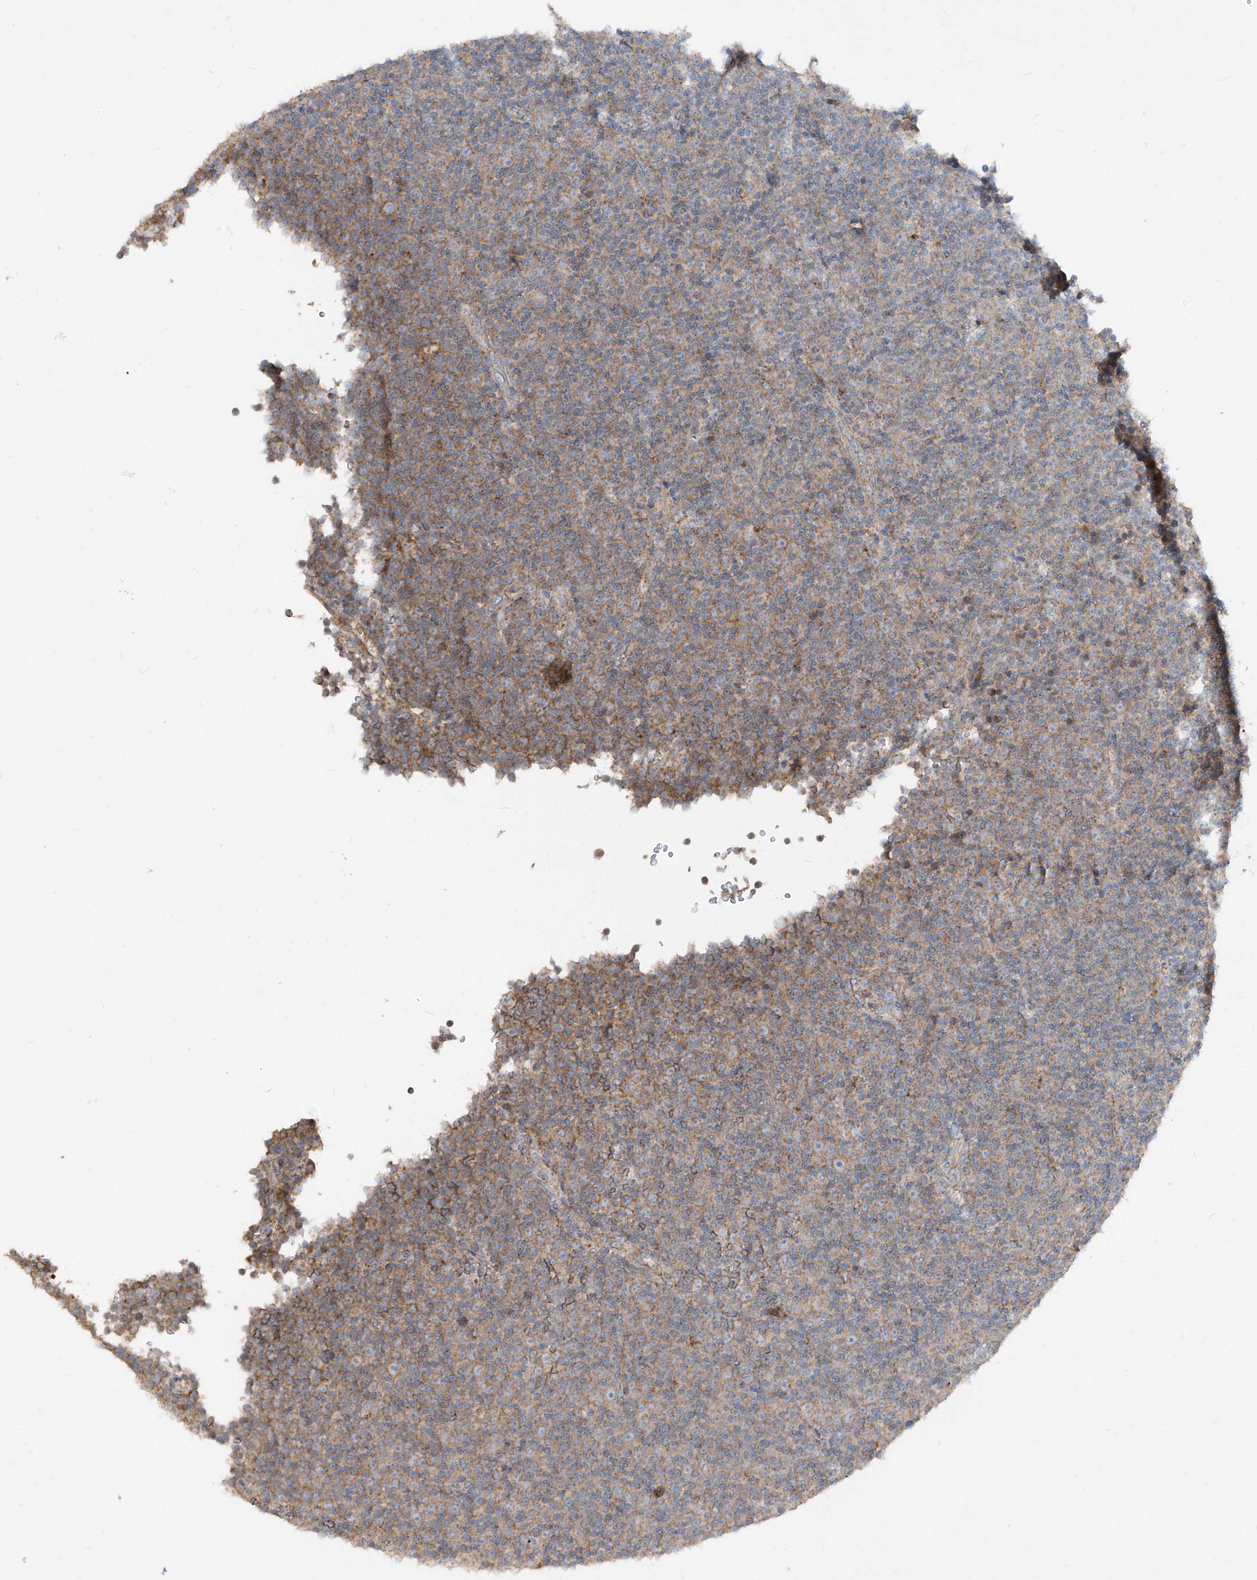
{"staining": {"intensity": "moderate", "quantity": "25%-75%", "location": "cytoplasmic/membranous"}, "tissue": "lymphoma", "cell_type": "Tumor cells", "image_type": "cancer", "snomed": [{"axis": "morphology", "description": "Malignant lymphoma, non-Hodgkin's type, Low grade"}, {"axis": "topography", "description": "Lymph node"}], "caption": "Immunohistochemical staining of lymphoma displays moderate cytoplasmic/membranous protein staining in approximately 25%-75% of tumor cells.", "gene": "ABCD3", "patient": {"sex": "female", "age": 67}}